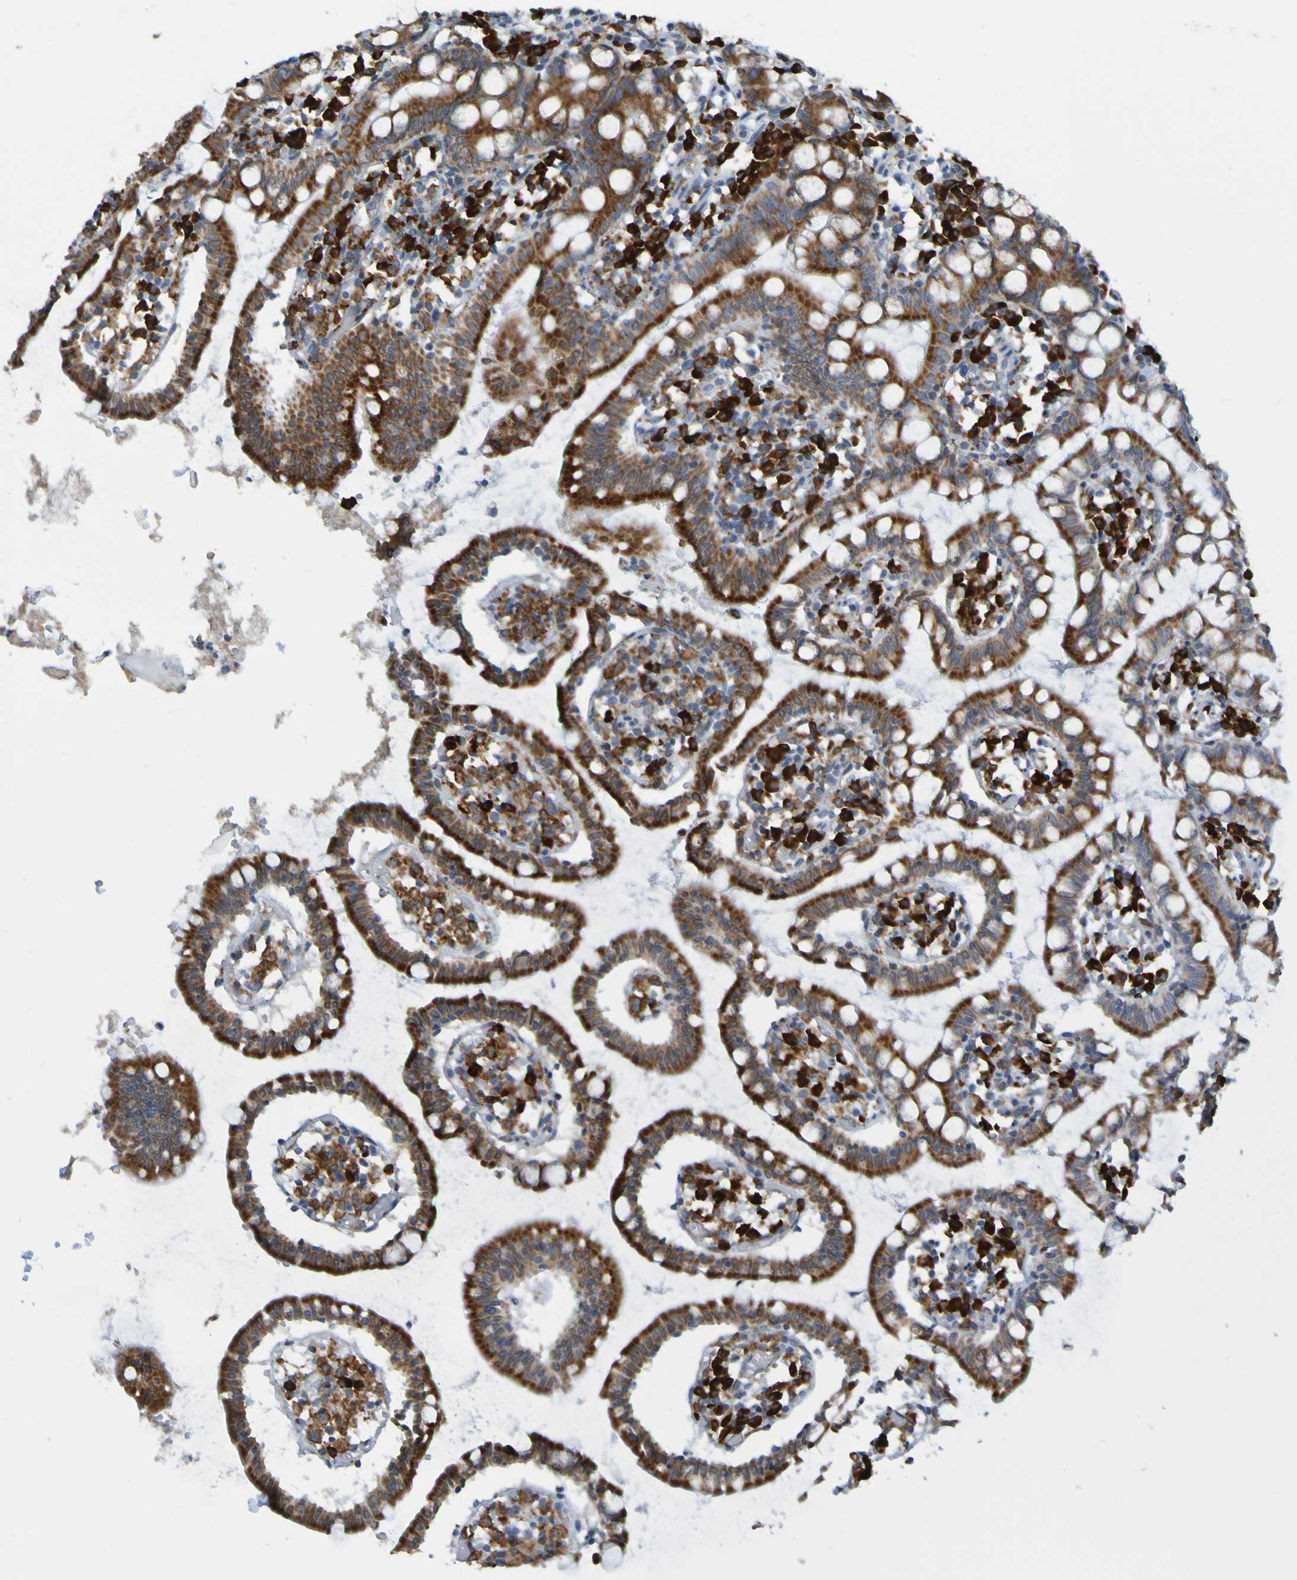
{"staining": {"intensity": "moderate", "quantity": ">75%", "location": "cytoplasmic/membranous"}, "tissue": "small intestine", "cell_type": "Glandular cells", "image_type": "normal", "snomed": [{"axis": "morphology", "description": "Normal tissue, NOS"}, {"axis": "morphology", "description": "Cystadenocarcinoma, serous, Metastatic site"}, {"axis": "topography", "description": "Small intestine"}], "caption": "This photomicrograph reveals IHC staining of normal small intestine, with medium moderate cytoplasmic/membranous expression in about >75% of glandular cells.", "gene": "SSR1", "patient": {"sex": "female", "age": 61}}